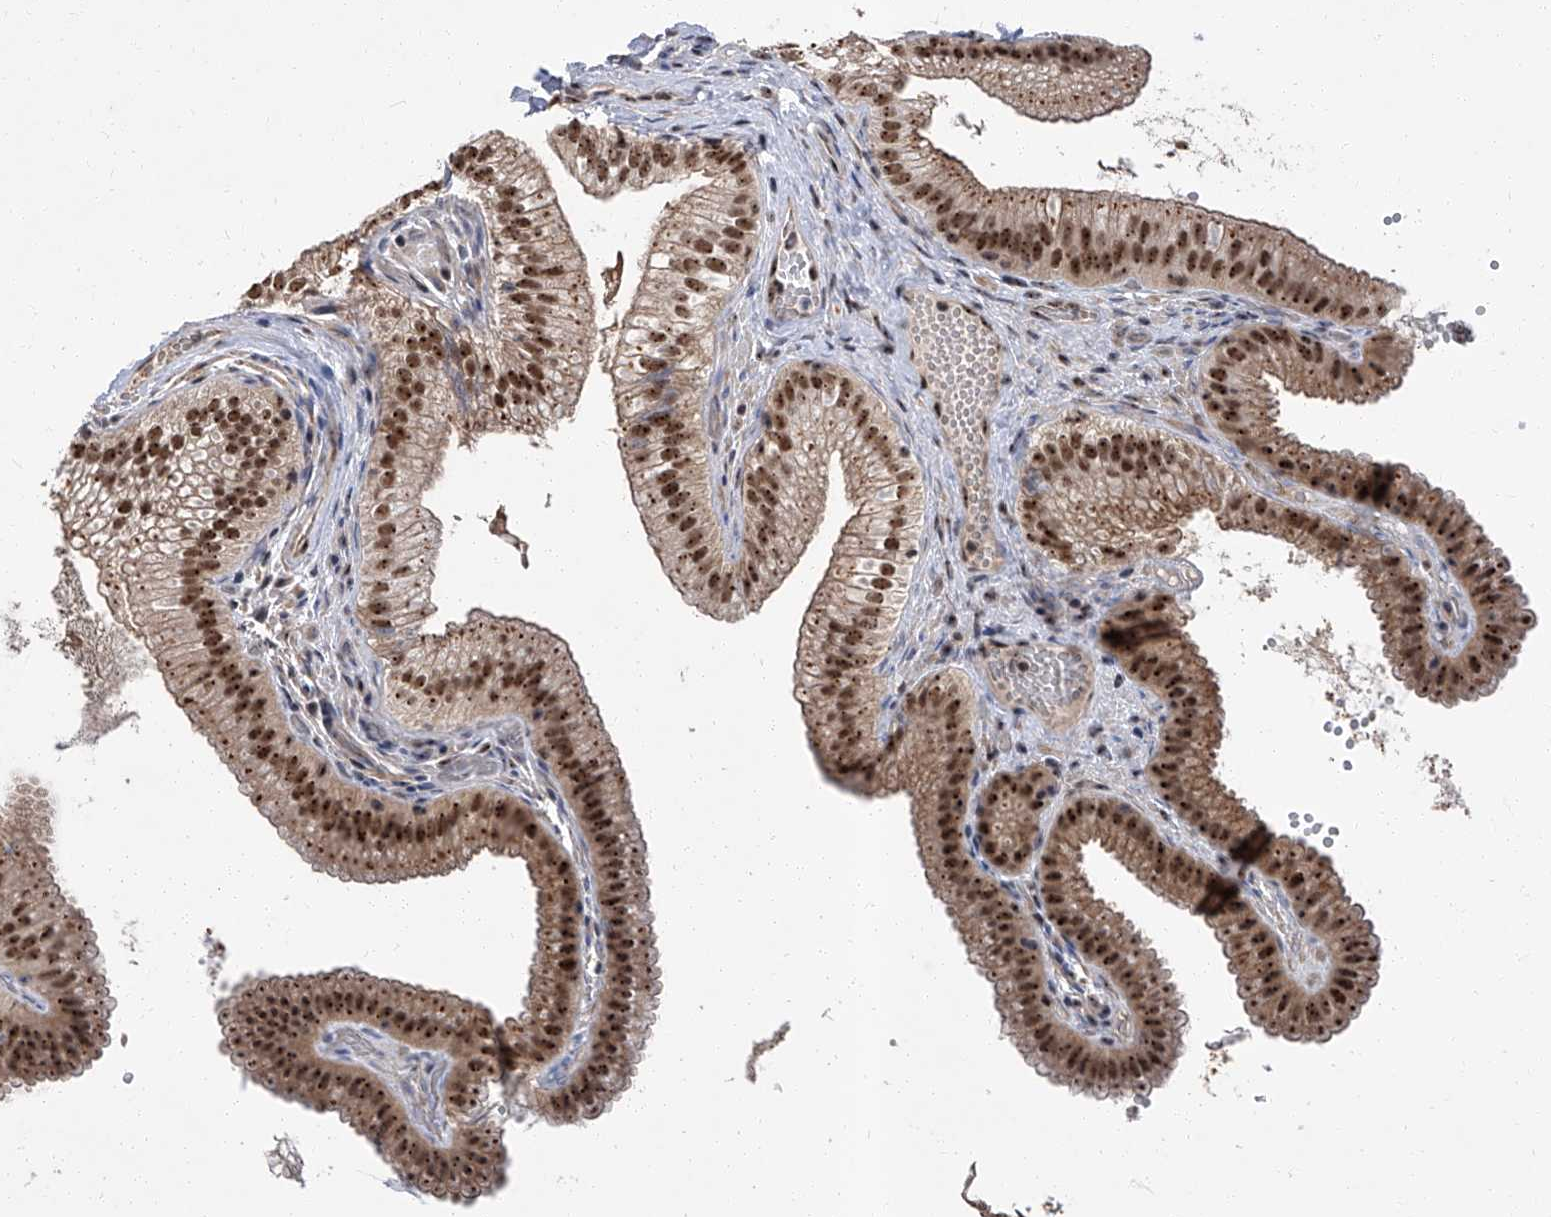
{"staining": {"intensity": "strong", "quantity": ">75%", "location": "cytoplasmic/membranous,nuclear"}, "tissue": "gallbladder", "cell_type": "Glandular cells", "image_type": "normal", "snomed": [{"axis": "morphology", "description": "Normal tissue, NOS"}, {"axis": "topography", "description": "Gallbladder"}], "caption": "Strong cytoplasmic/membranous,nuclear staining is identified in approximately >75% of glandular cells in unremarkable gallbladder. Using DAB (brown) and hematoxylin (blue) stains, captured at high magnification using brightfield microscopy.", "gene": "CMTR1", "patient": {"sex": "female", "age": 30}}